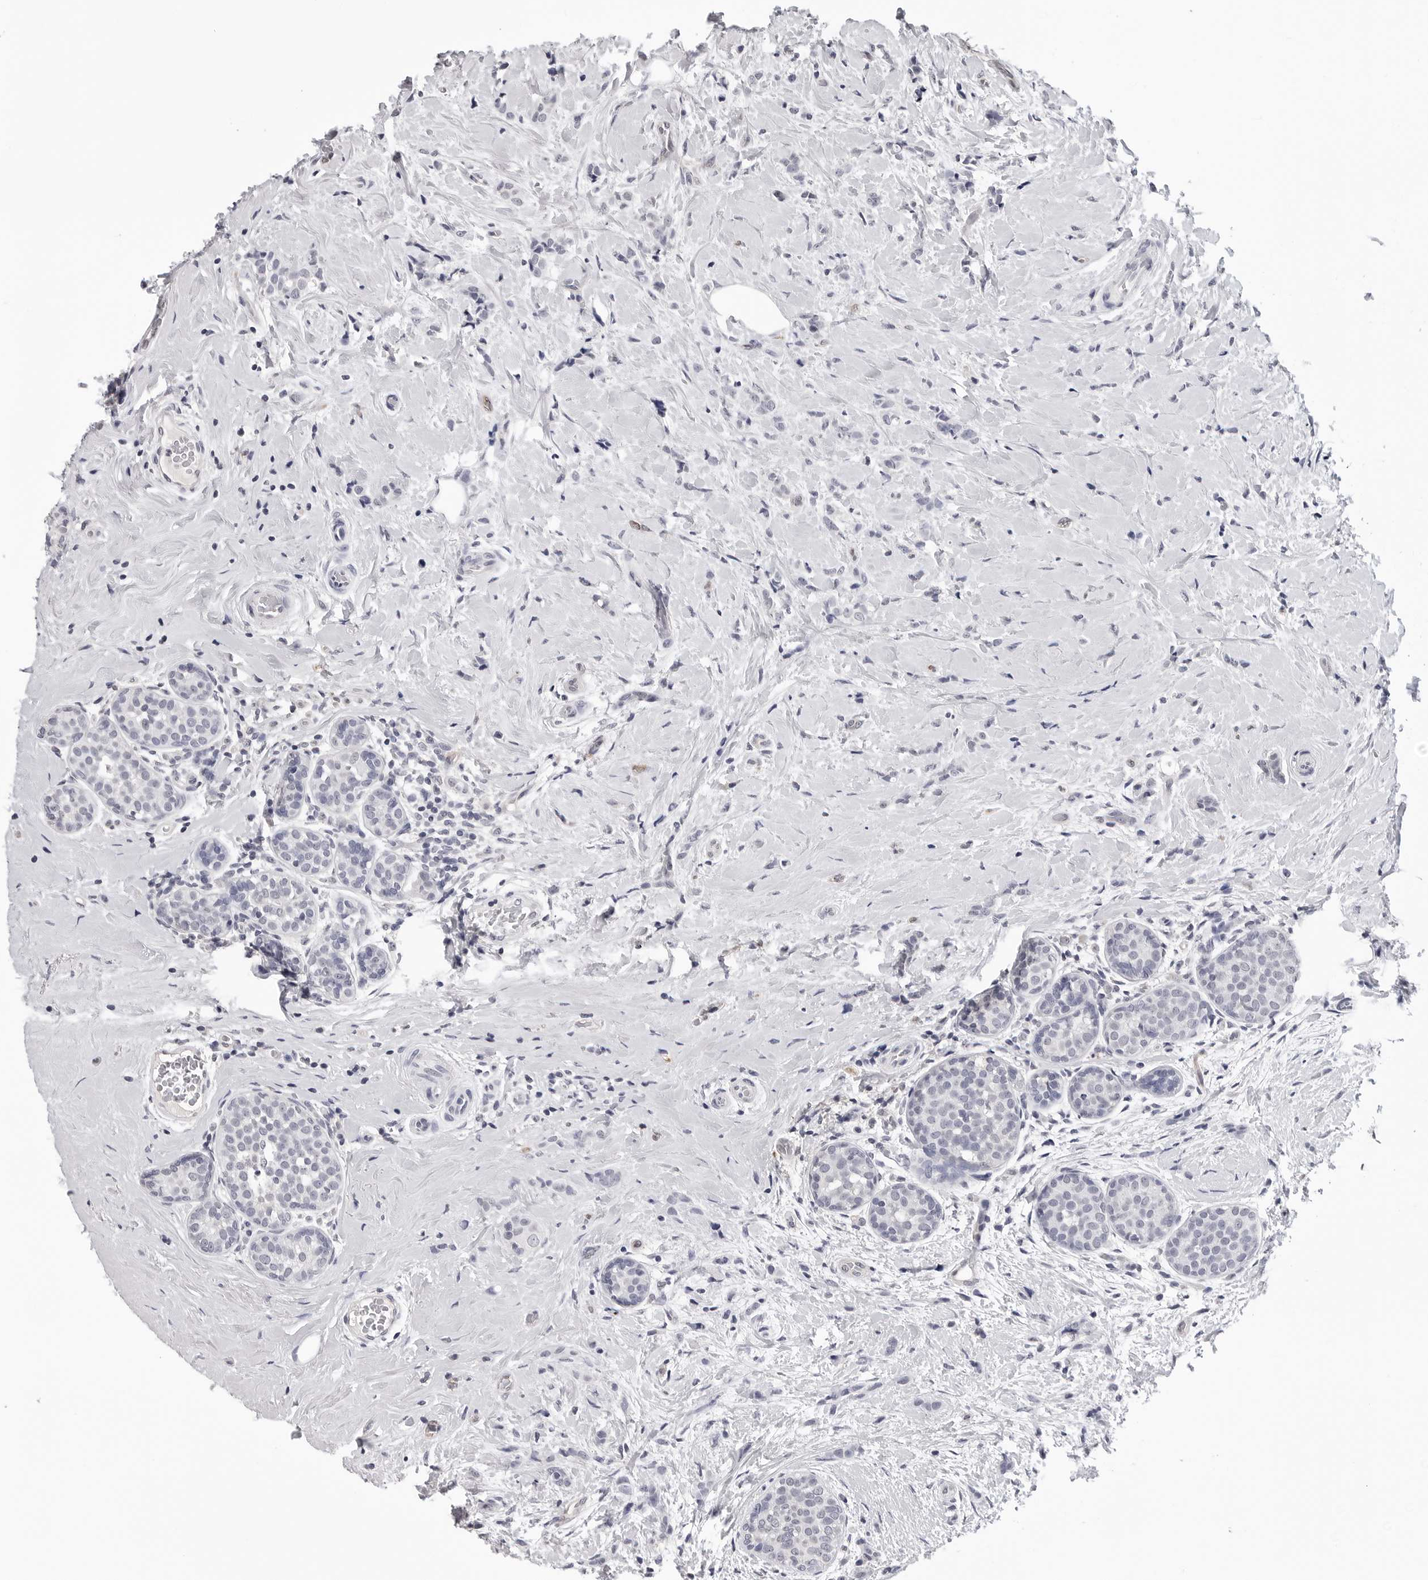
{"staining": {"intensity": "negative", "quantity": "none", "location": "none"}, "tissue": "breast cancer", "cell_type": "Tumor cells", "image_type": "cancer", "snomed": [{"axis": "morphology", "description": "Lobular carcinoma, in situ"}, {"axis": "morphology", "description": "Lobular carcinoma"}, {"axis": "topography", "description": "Breast"}], "caption": "Tumor cells are negative for brown protein staining in breast lobular carcinoma.", "gene": "TRMT13", "patient": {"sex": "female", "age": 41}}